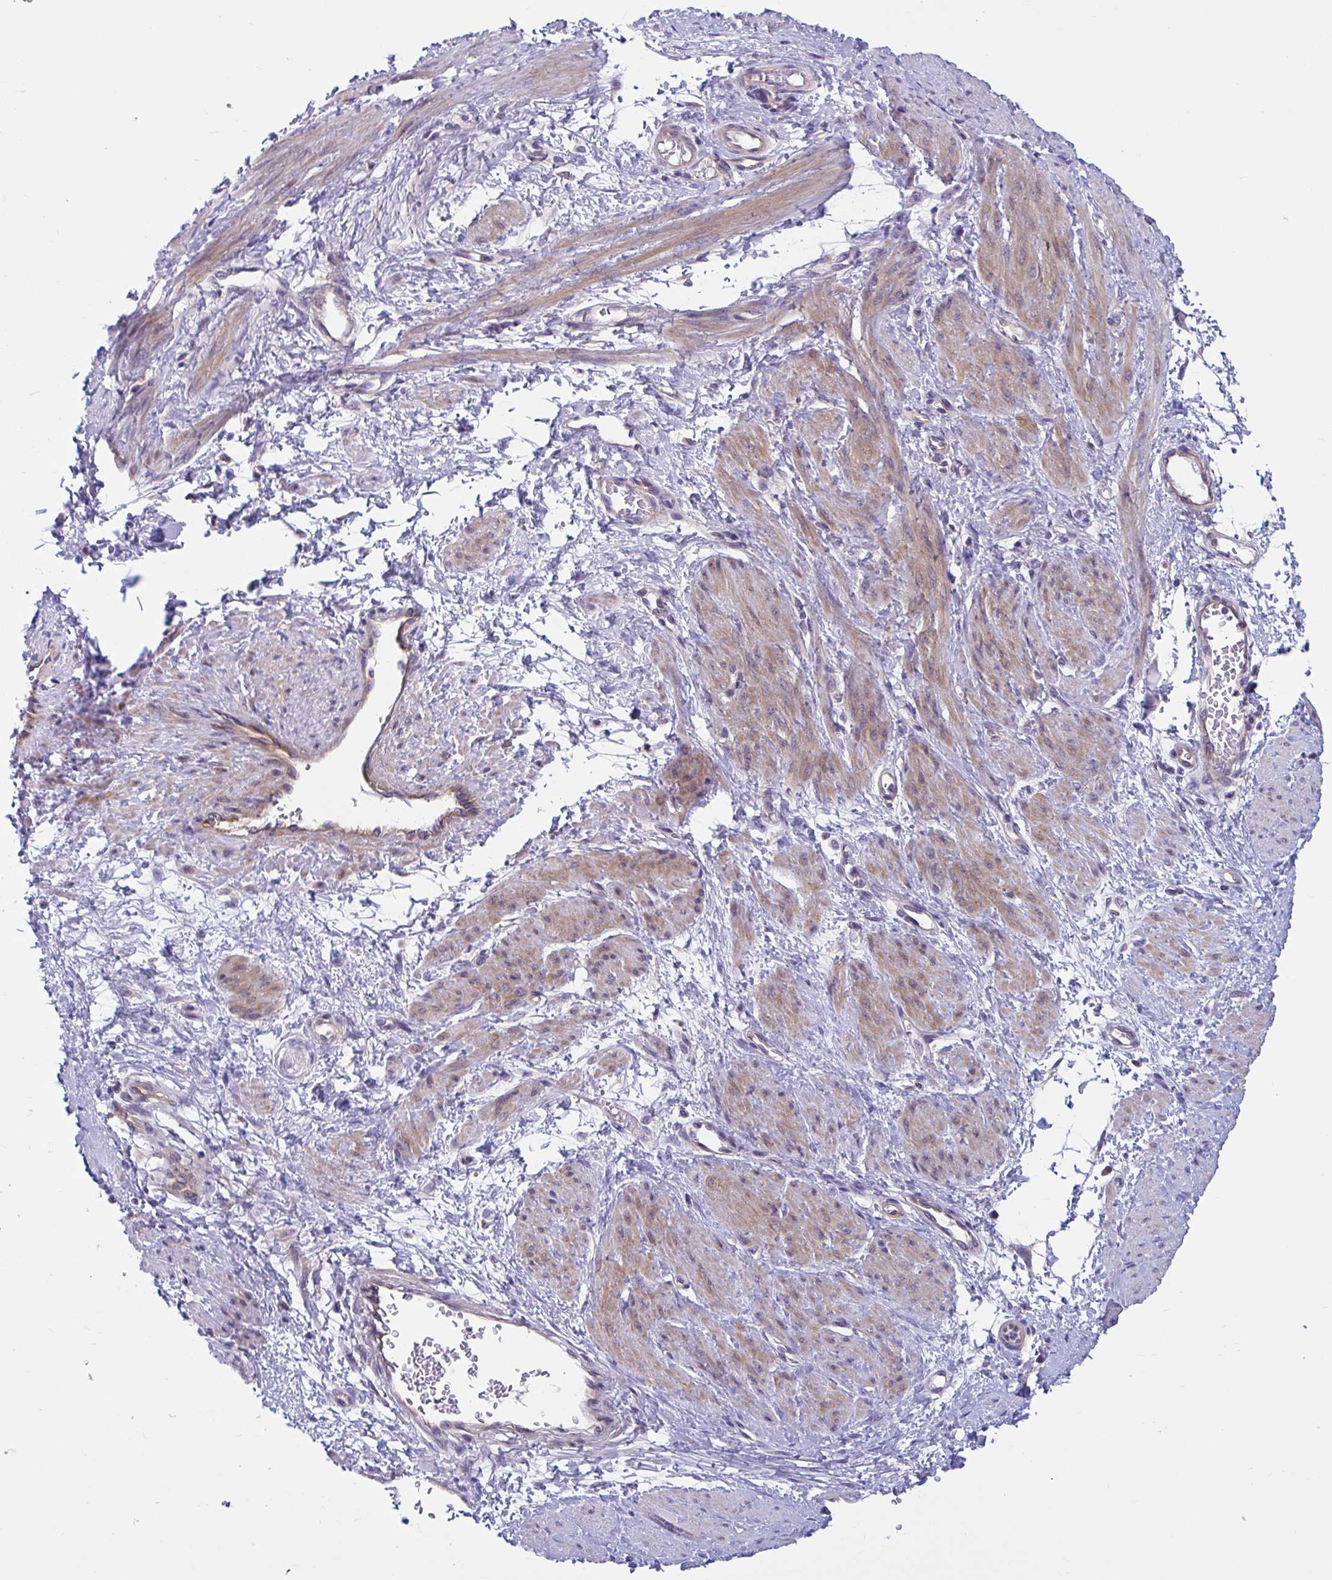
{"staining": {"intensity": "moderate", "quantity": "25%-75%", "location": "cytoplasmic/membranous"}, "tissue": "smooth muscle", "cell_type": "Smooth muscle cells", "image_type": "normal", "snomed": [{"axis": "morphology", "description": "Normal tissue, NOS"}, {"axis": "topography", "description": "Smooth muscle"}, {"axis": "topography", "description": "Uterus"}], "caption": "Smooth muscle stained with IHC reveals moderate cytoplasmic/membranous staining in about 25%-75% of smooth muscle cells. (IHC, brightfield microscopy, high magnification).", "gene": "WBP1", "patient": {"sex": "female", "age": 39}}